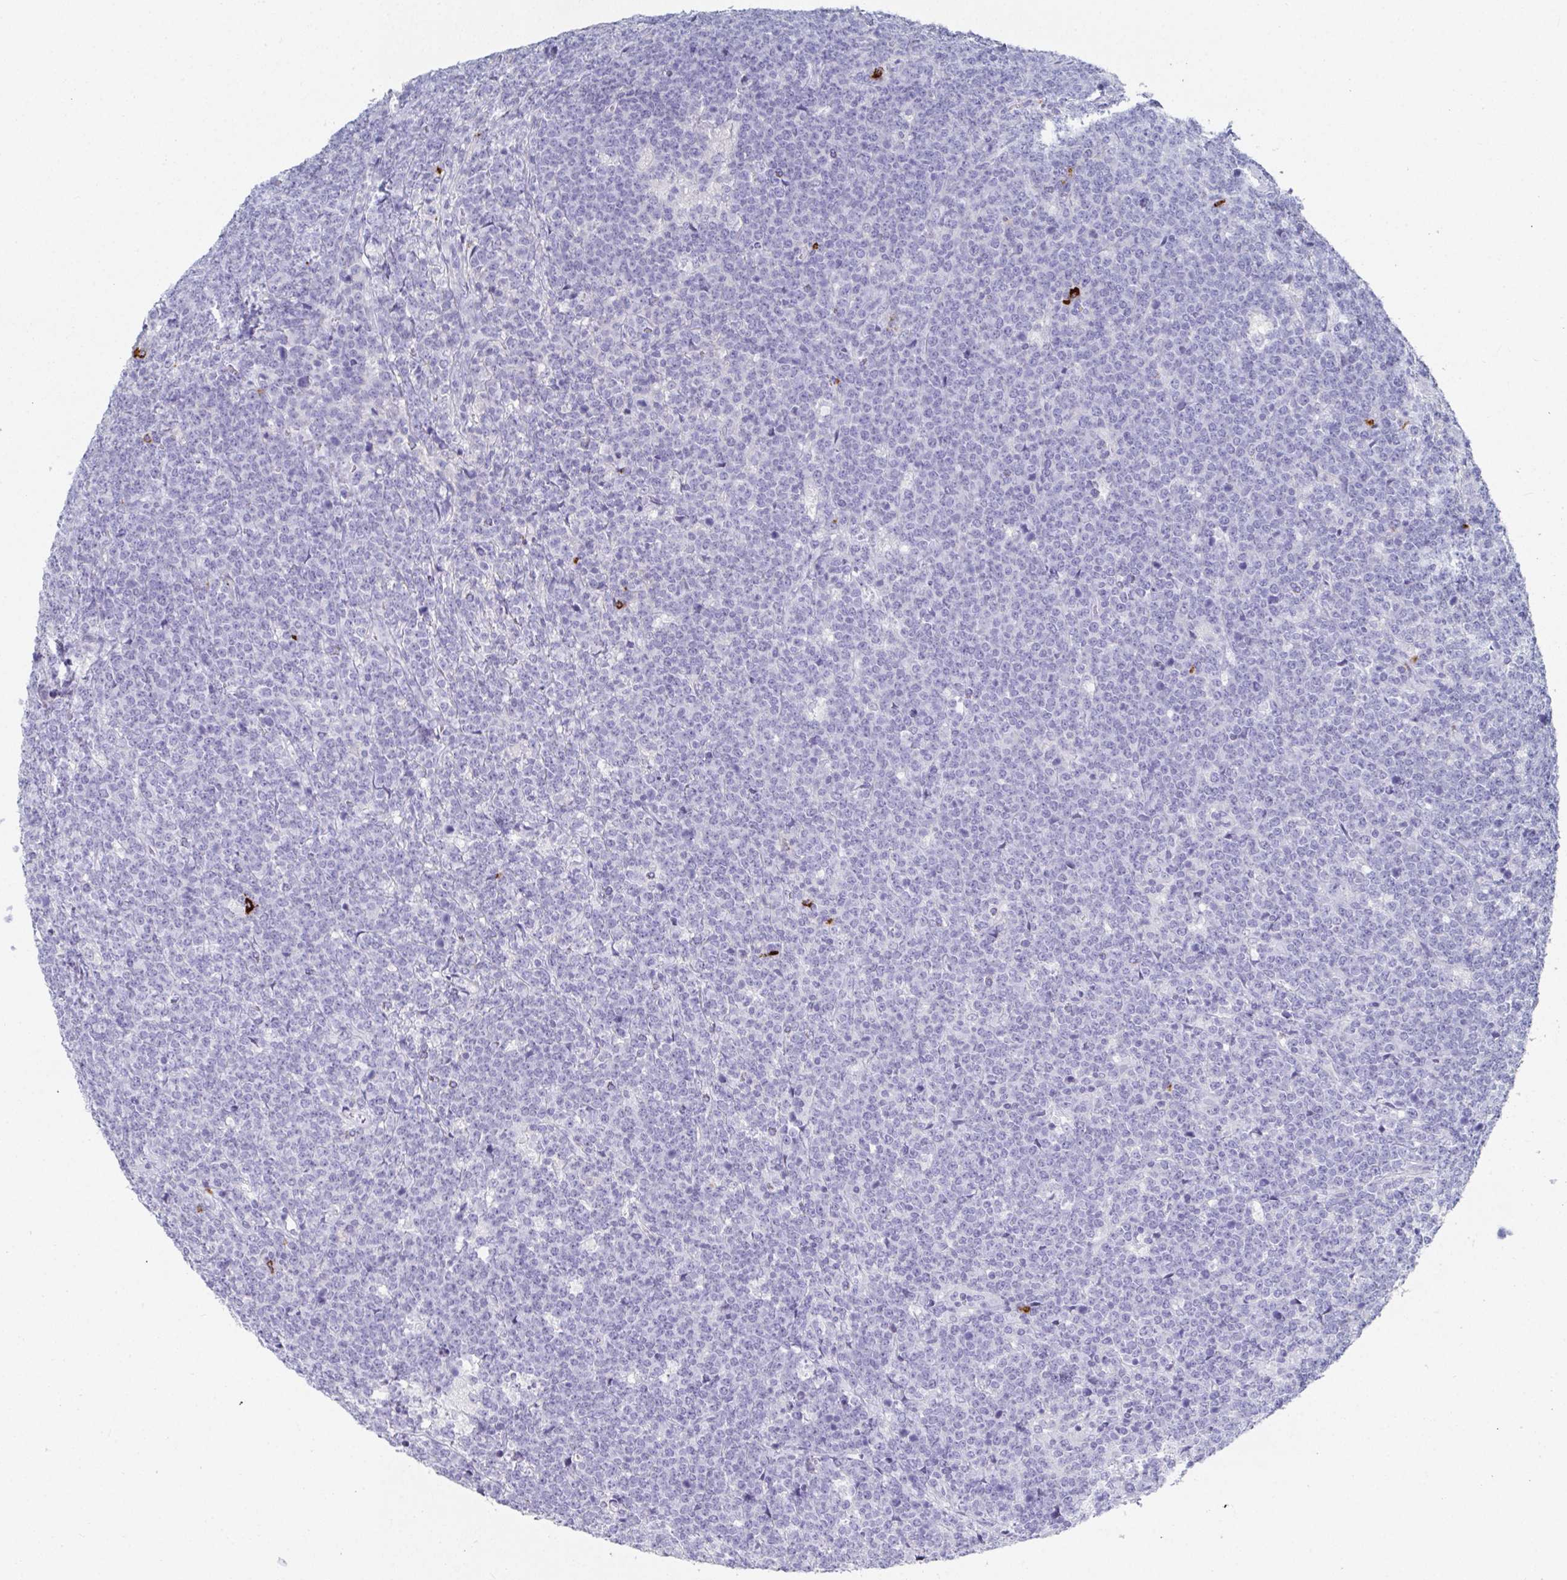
{"staining": {"intensity": "negative", "quantity": "none", "location": "none"}, "tissue": "lymphoma", "cell_type": "Tumor cells", "image_type": "cancer", "snomed": [{"axis": "morphology", "description": "Malignant lymphoma, non-Hodgkin's type, High grade"}, {"axis": "topography", "description": "Small intestine"}, {"axis": "topography", "description": "Colon"}], "caption": "DAB (3,3'-diaminobenzidine) immunohistochemical staining of lymphoma shows no significant staining in tumor cells.", "gene": "GRIA1", "patient": {"sex": "male", "age": 8}}